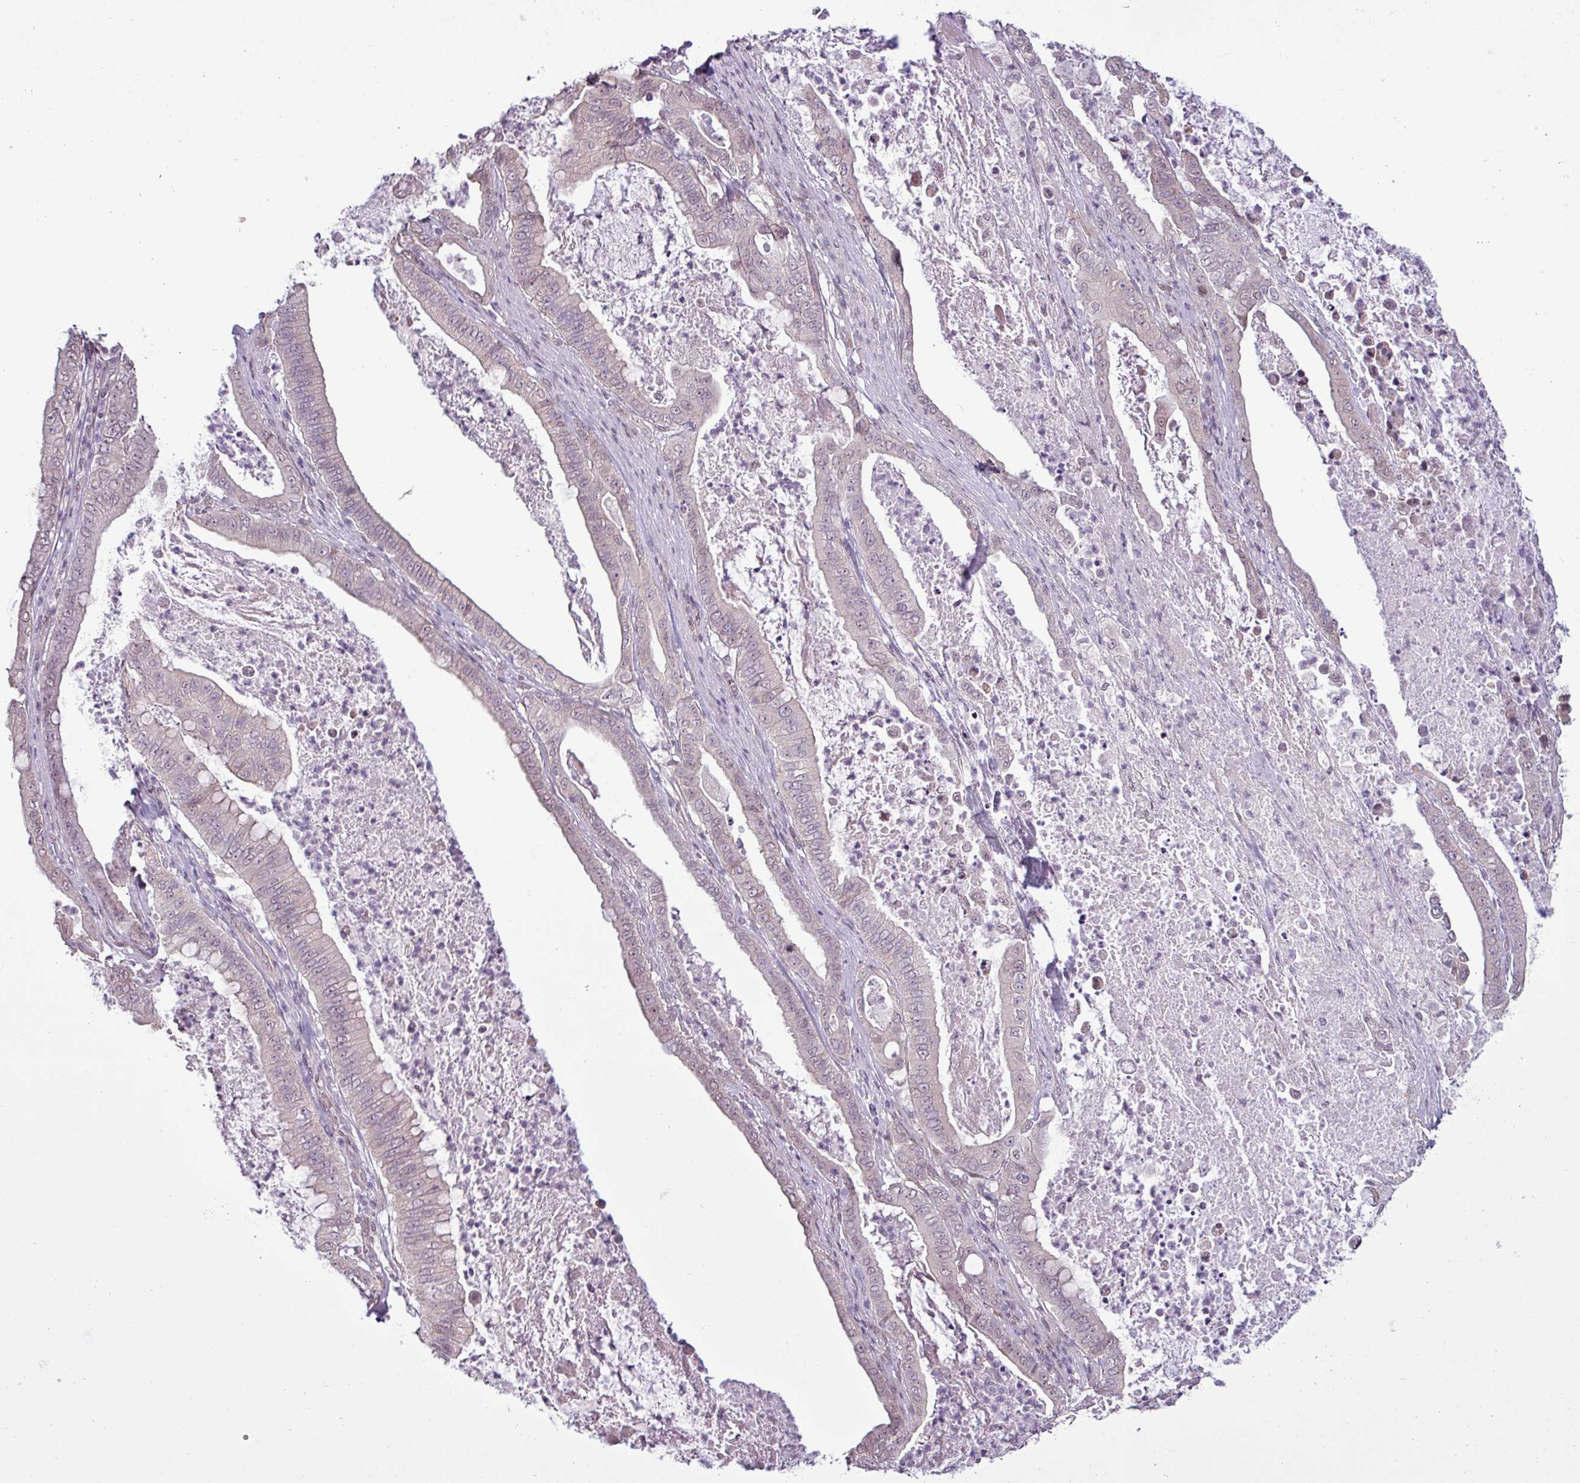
{"staining": {"intensity": "negative", "quantity": "none", "location": "none"}, "tissue": "pancreatic cancer", "cell_type": "Tumor cells", "image_type": "cancer", "snomed": [{"axis": "morphology", "description": "Adenocarcinoma, NOS"}, {"axis": "topography", "description": "Pancreas"}], "caption": "This is a image of IHC staining of pancreatic cancer, which shows no staining in tumor cells. Nuclei are stained in blue.", "gene": "GPT2", "patient": {"sex": "male", "age": 71}}